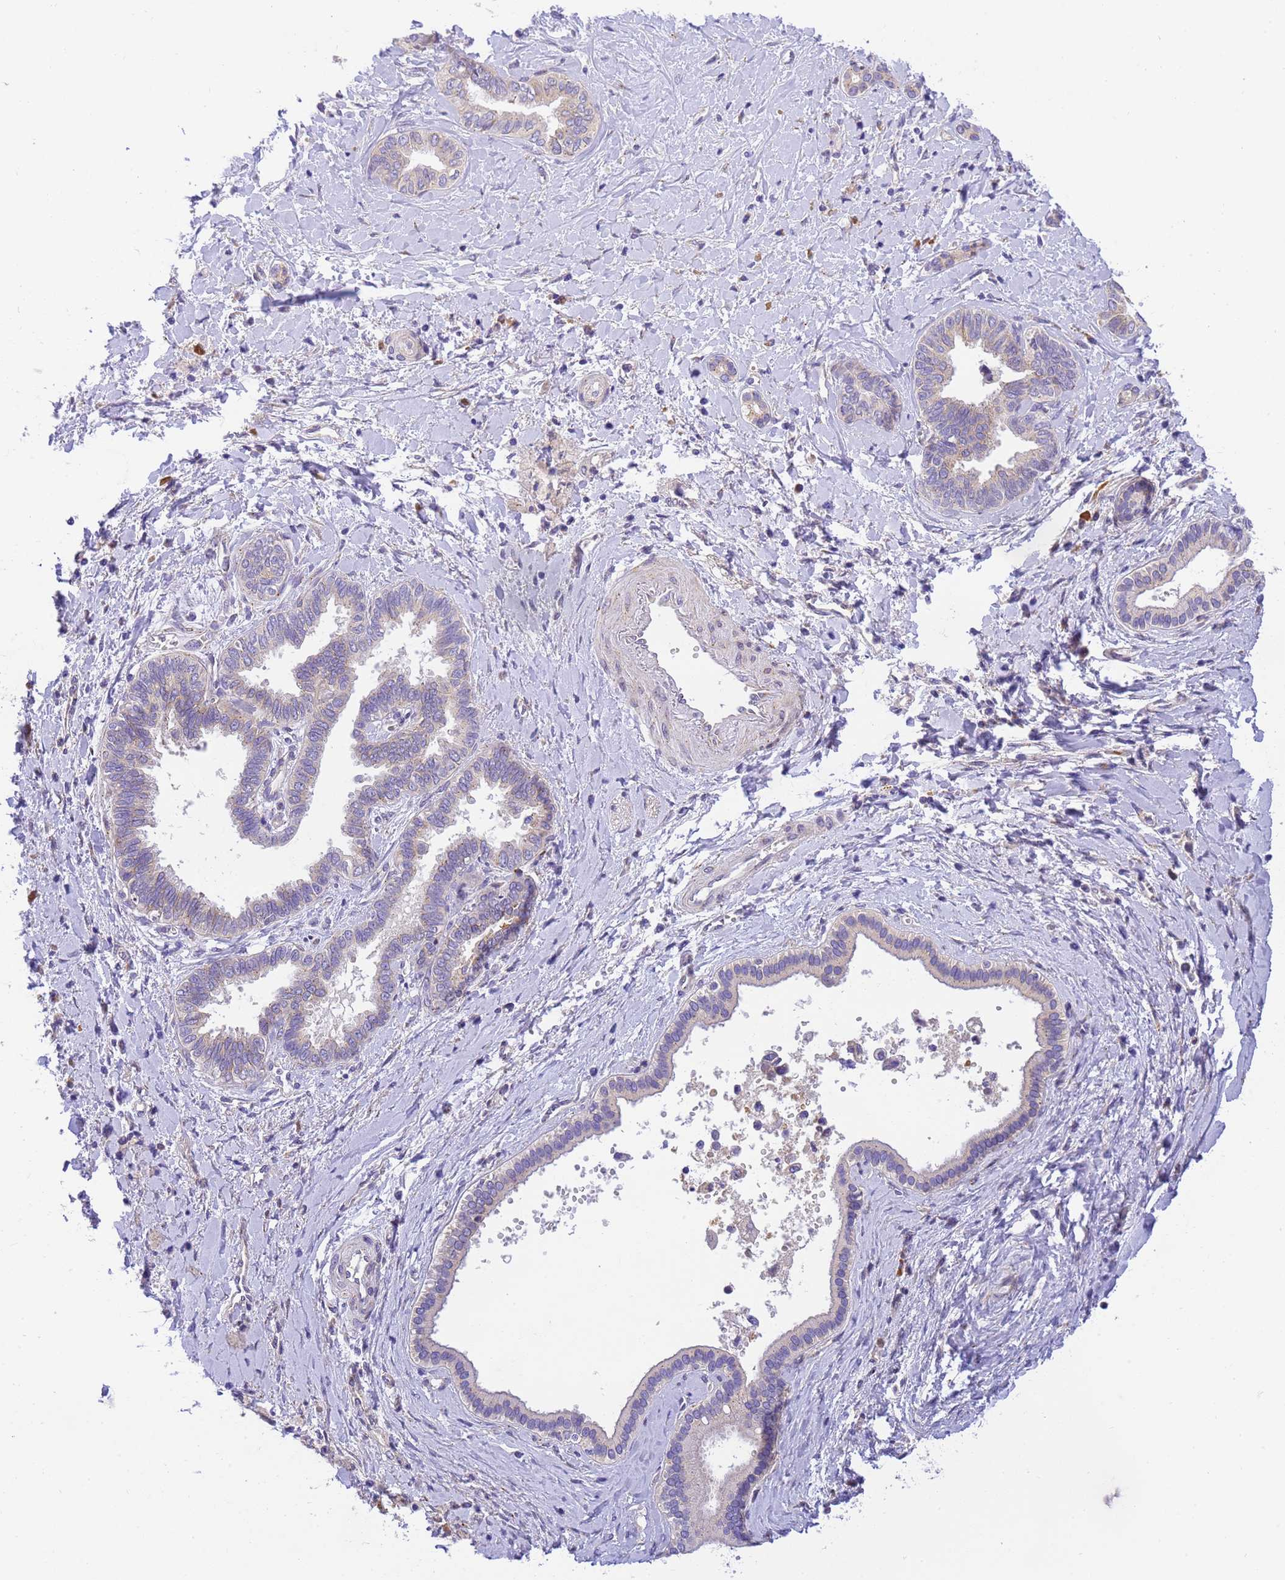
{"staining": {"intensity": "weak", "quantity": "<25%", "location": "cytoplasmic/membranous"}, "tissue": "liver cancer", "cell_type": "Tumor cells", "image_type": "cancer", "snomed": [{"axis": "morphology", "description": "Cholangiocarcinoma"}, {"axis": "topography", "description": "Liver"}], "caption": "Photomicrograph shows no significant protein expression in tumor cells of liver cancer.", "gene": "RHBDD3", "patient": {"sex": "female", "age": 77}}